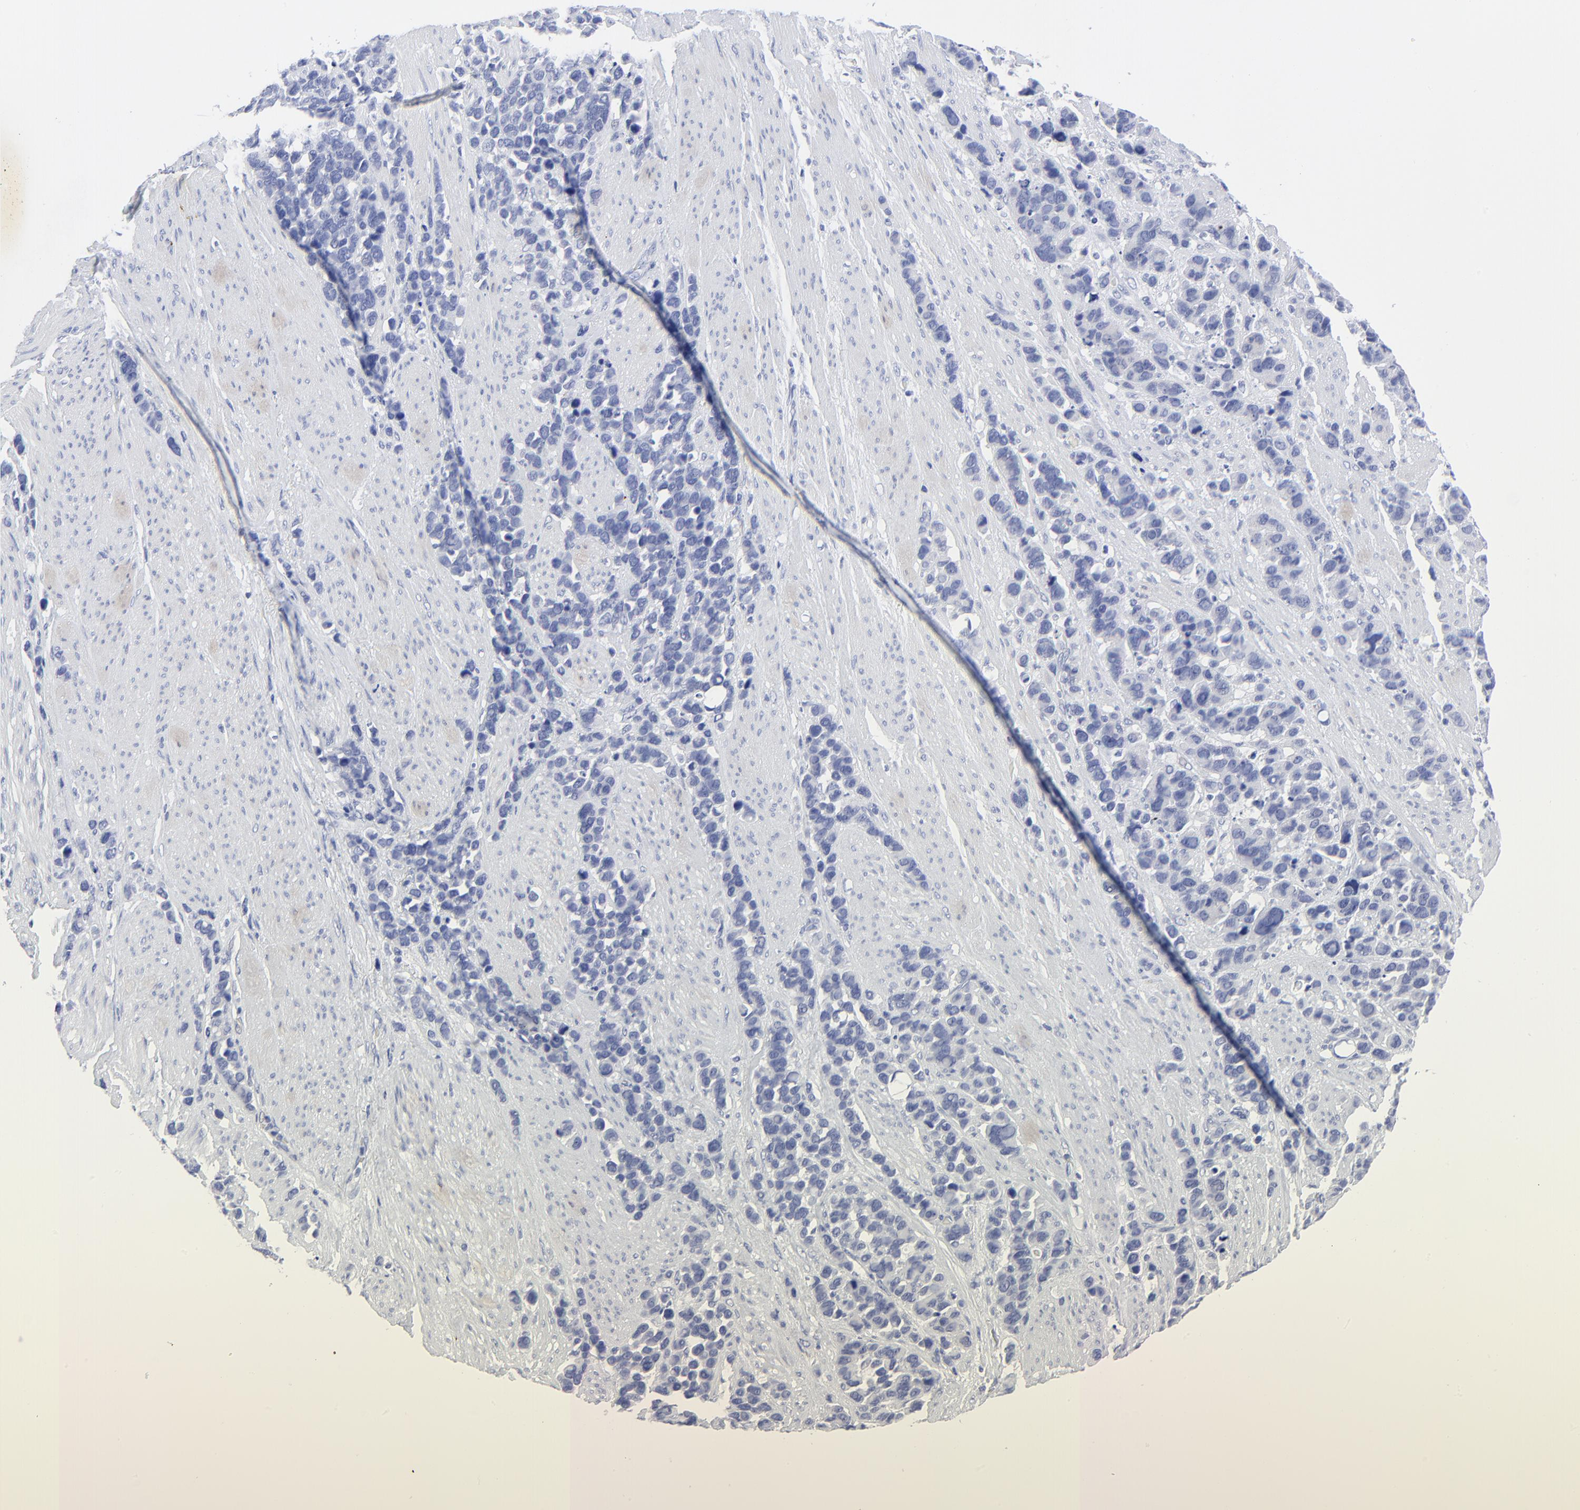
{"staining": {"intensity": "negative", "quantity": "none", "location": "none"}, "tissue": "stomach cancer", "cell_type": "Tumor cells", "image_type": "cancer", "snomed": [{"axis": "morphology", "description": "Adenocarcinoma, NOS"}, {"axis": "topography", "description": "Stomach, upper"}], "caption": "Immunohistochemistry (IHC) histopathology image of neoplastic tissue: human adenocarcinoma (stomach) stained with DAB (3,3'-diaminobenzidine) demonstrates no significant protein staining in tumor cells.", "gene": "PSD3", "patient": {"sex": "male", "age": 71}}